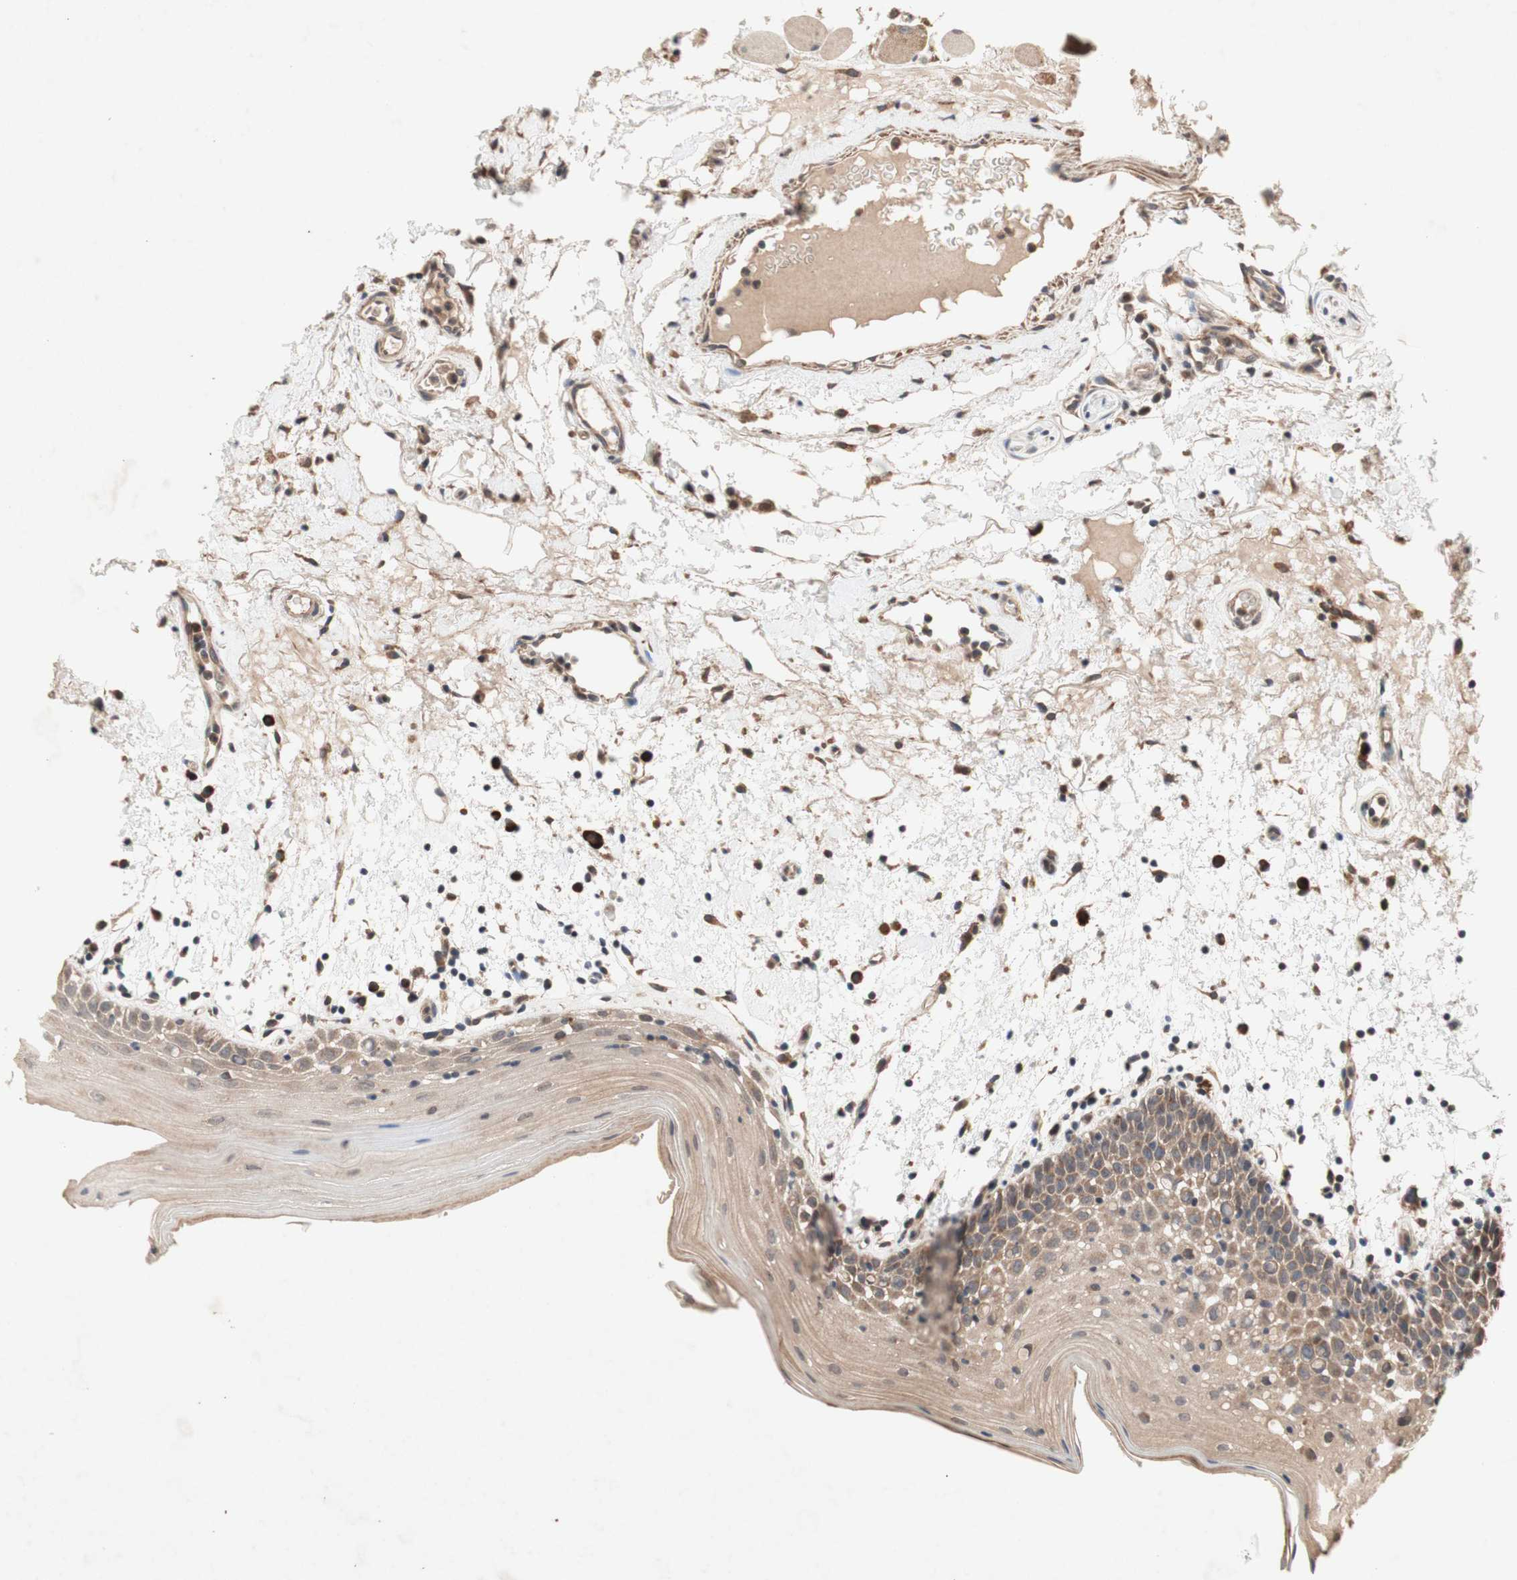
{"staining": {"intensity": "moderate", "quantity": ">75%", "location": "cytoplasmic/membranous"}, "tissue": "oral mucosa", "cell_type": "Squamous epithelial cells", "image_type": "normal", "snomed": [{"axis": "morphology", "description": "Normal tissue, NOS"}, {"axis": "morphology", "description": "Squamous cell carcinoma, NOS"}, {"axis": "topography", "description": "Skeletal muscle"}, {"axis": "topography", "description": "Oral tissue"}], "caption": "Protein staining of unremarkable oral mucosa exhibits moderate cytoplasmic/membranous expression in about >75% of squamous epithelial cells.", "gene": "DDOST", "patient": {"sex": "male", "age": 71}}